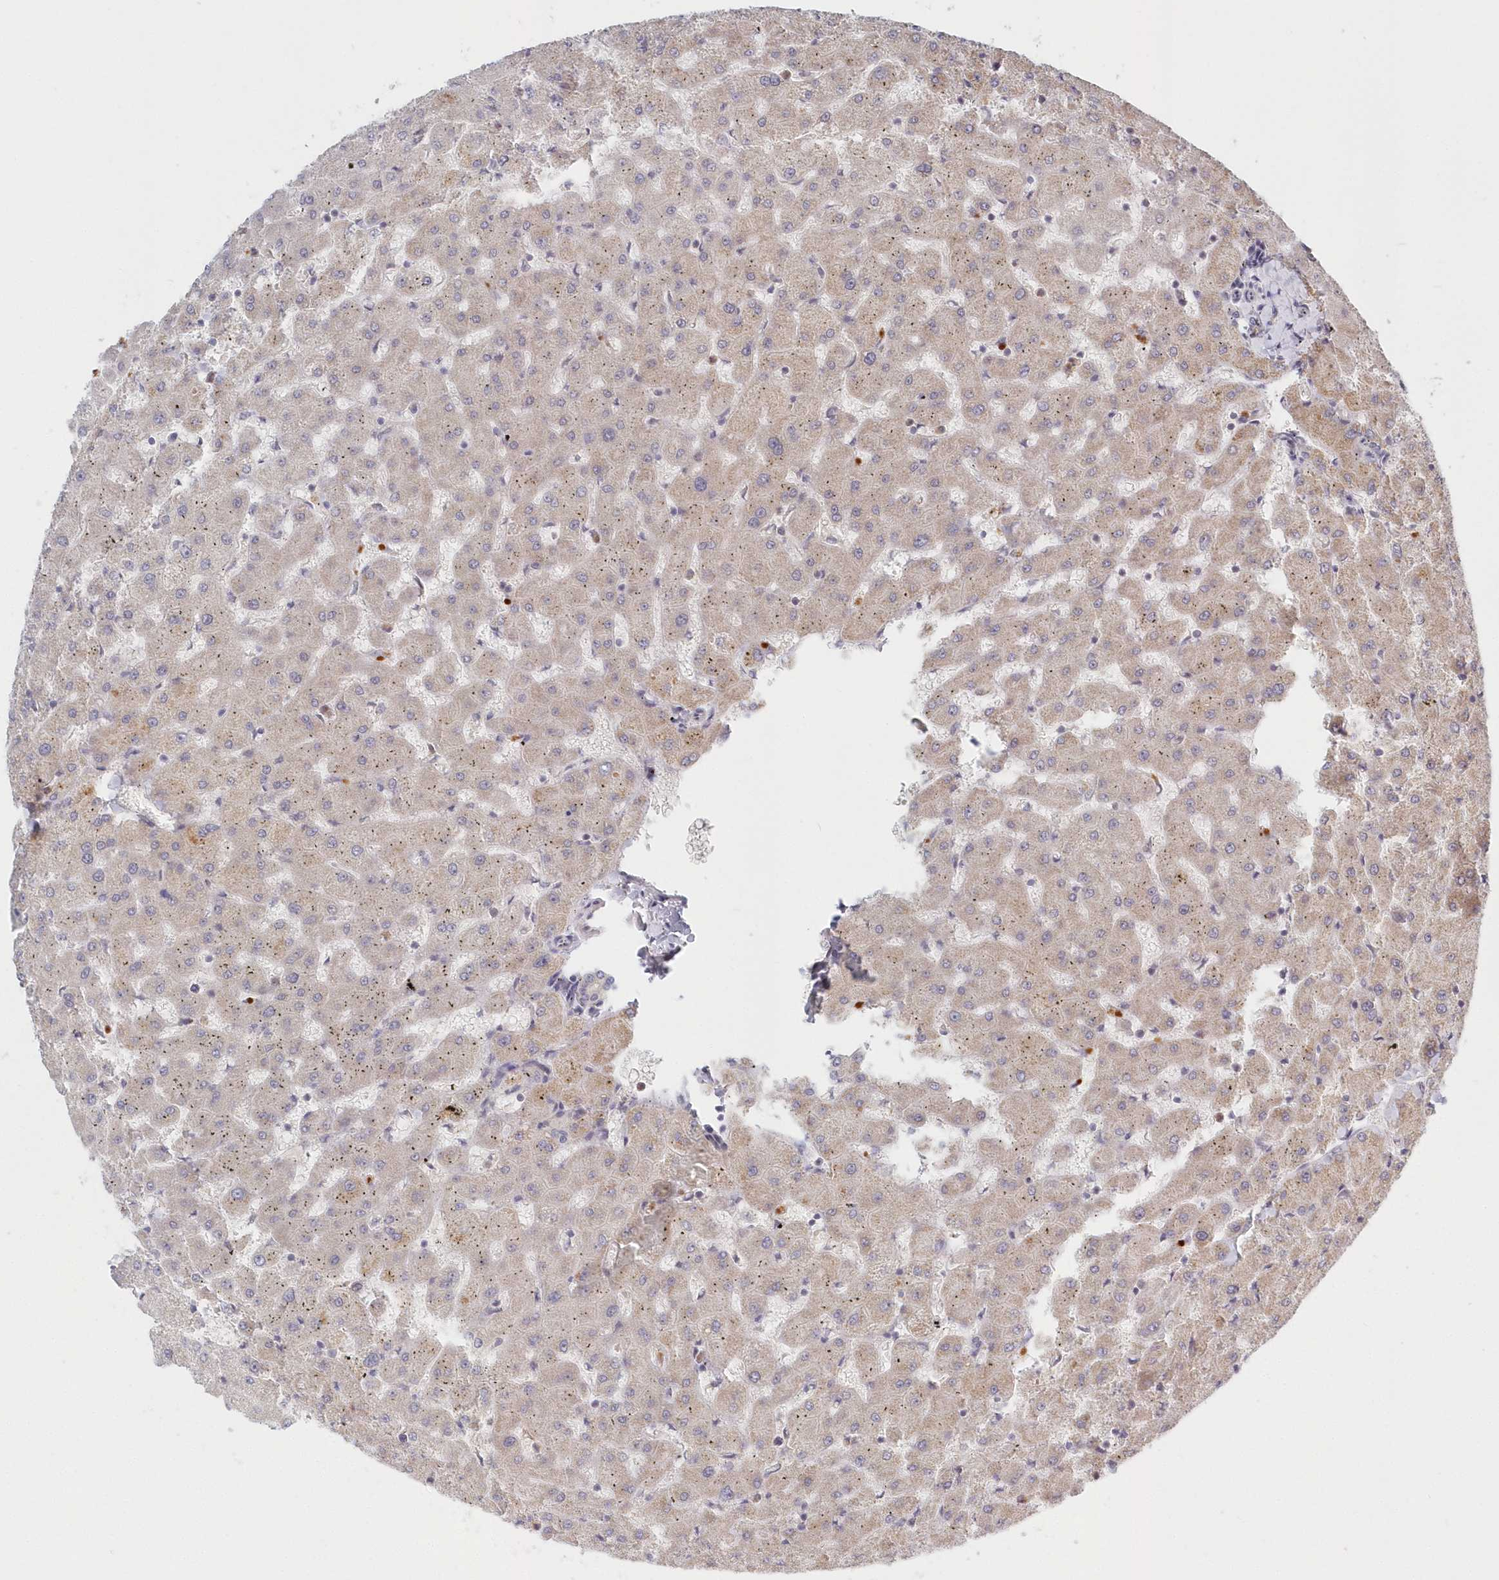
{"staining": {"intensity": "negative", "quantity": "none", "location": "none"}, "tissue": "liver", "cell_type": "Cholangiocytes", "image_type": "normal", "snomed": [{"axis": "morphology", "description": "Normal tissue, NOS"}, {"axis": "topography", "description": "Liver"}], "caption": "Cholangiocytes show no significant protein positivity in benign liver. (Stains: DAB immunohistochemistry with hematoxylin counter stain, Microscopy: brightfield microscopy at high magnification).", "gene": "KATNA1", "patient": {"sex": "female", "age": 63}}